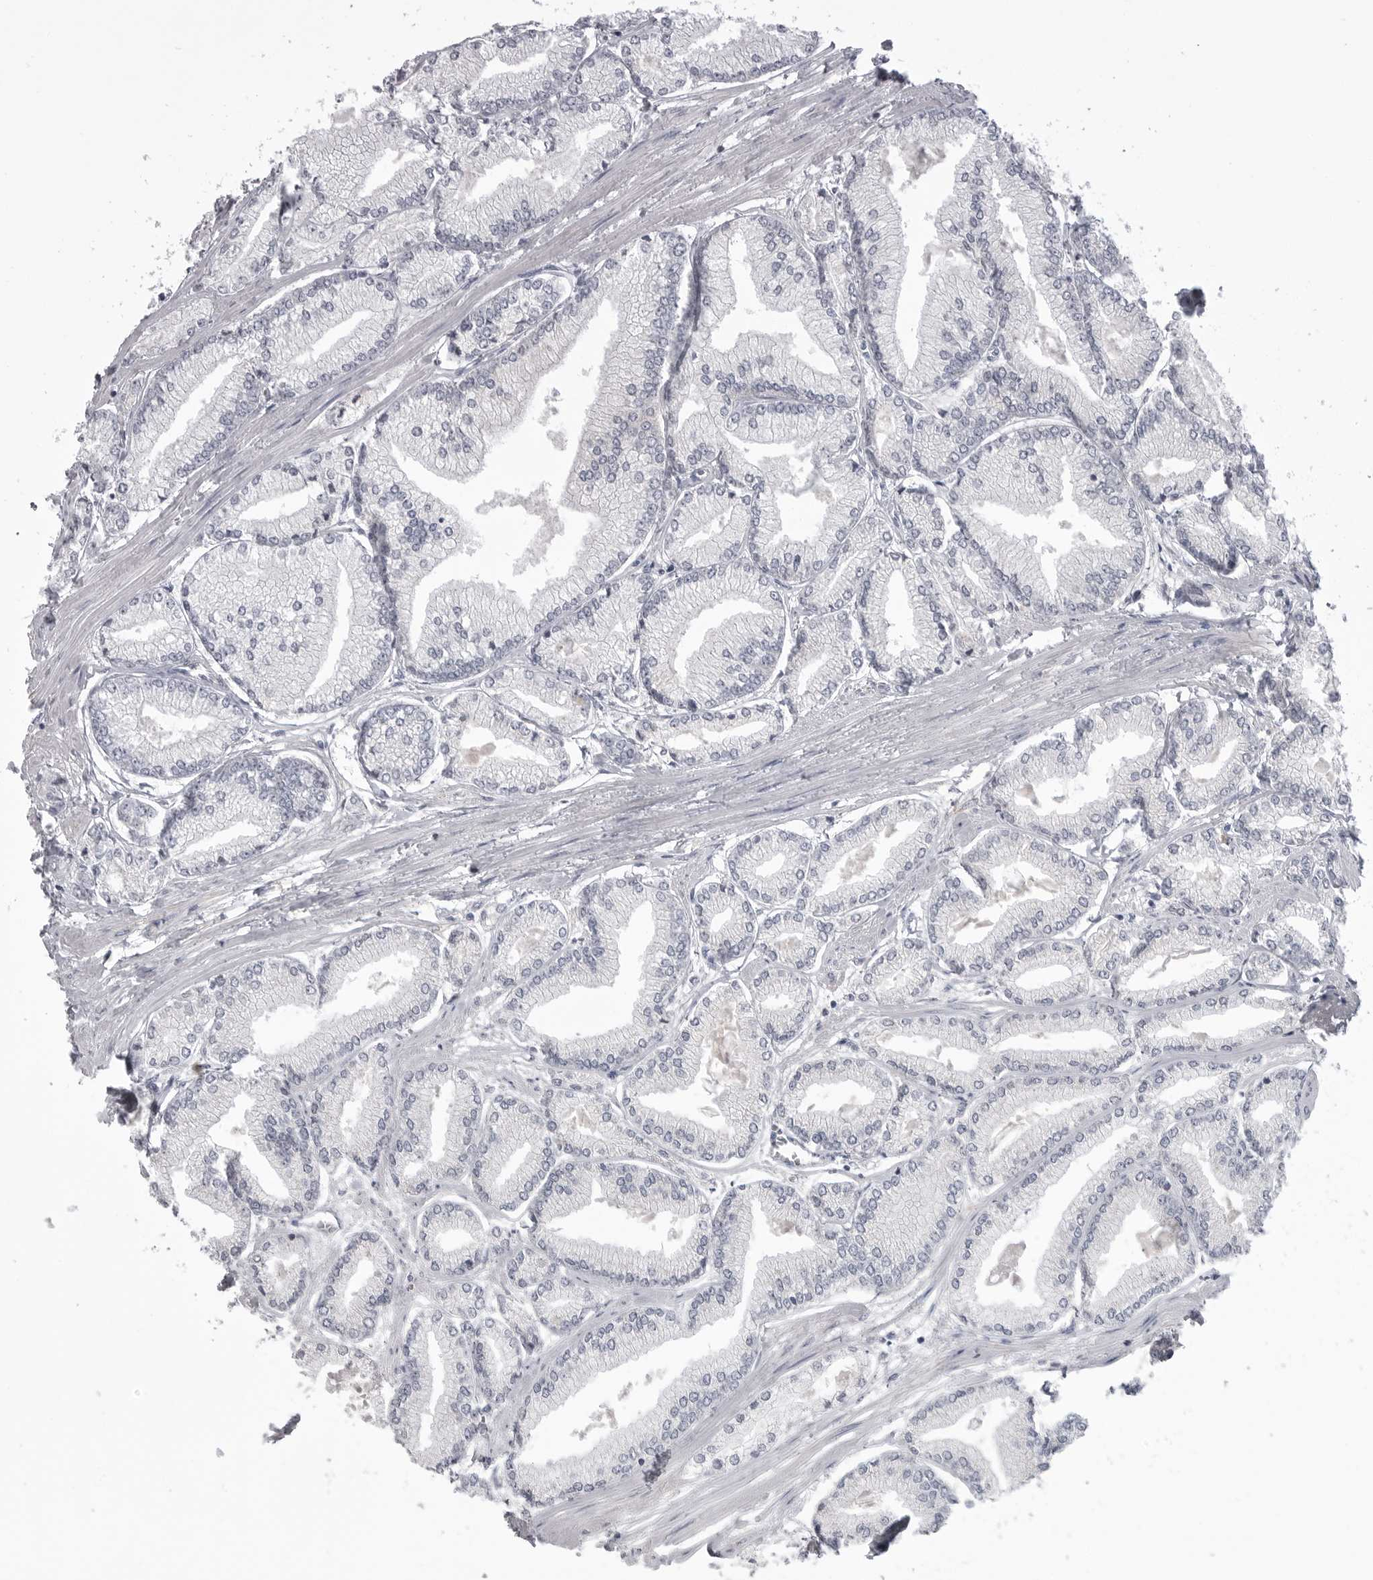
{"staining": {"intensity": "negative", "quantity": "none", "location": "none"}, "tissue": "prostate cancer", "cell_type": "Tumor cells", "image_type": "cancer", "snomed": [{"axis": "morphology", "description": "Adenocarcinoma, Low grade"}, {"axis": "topography", "description": "Prostate"}], "caption": "Immunohistochemistry photomicrograph of neoplastic tissue: human prostate cancer (adenocarcinoma (low-grade)) stained with DAB (3,3'-diaminobenzidine) reveals no significant protein staining in tumor cells.", "gene": "FKBP2", "patient": {"sex": "male", "age": 52}}